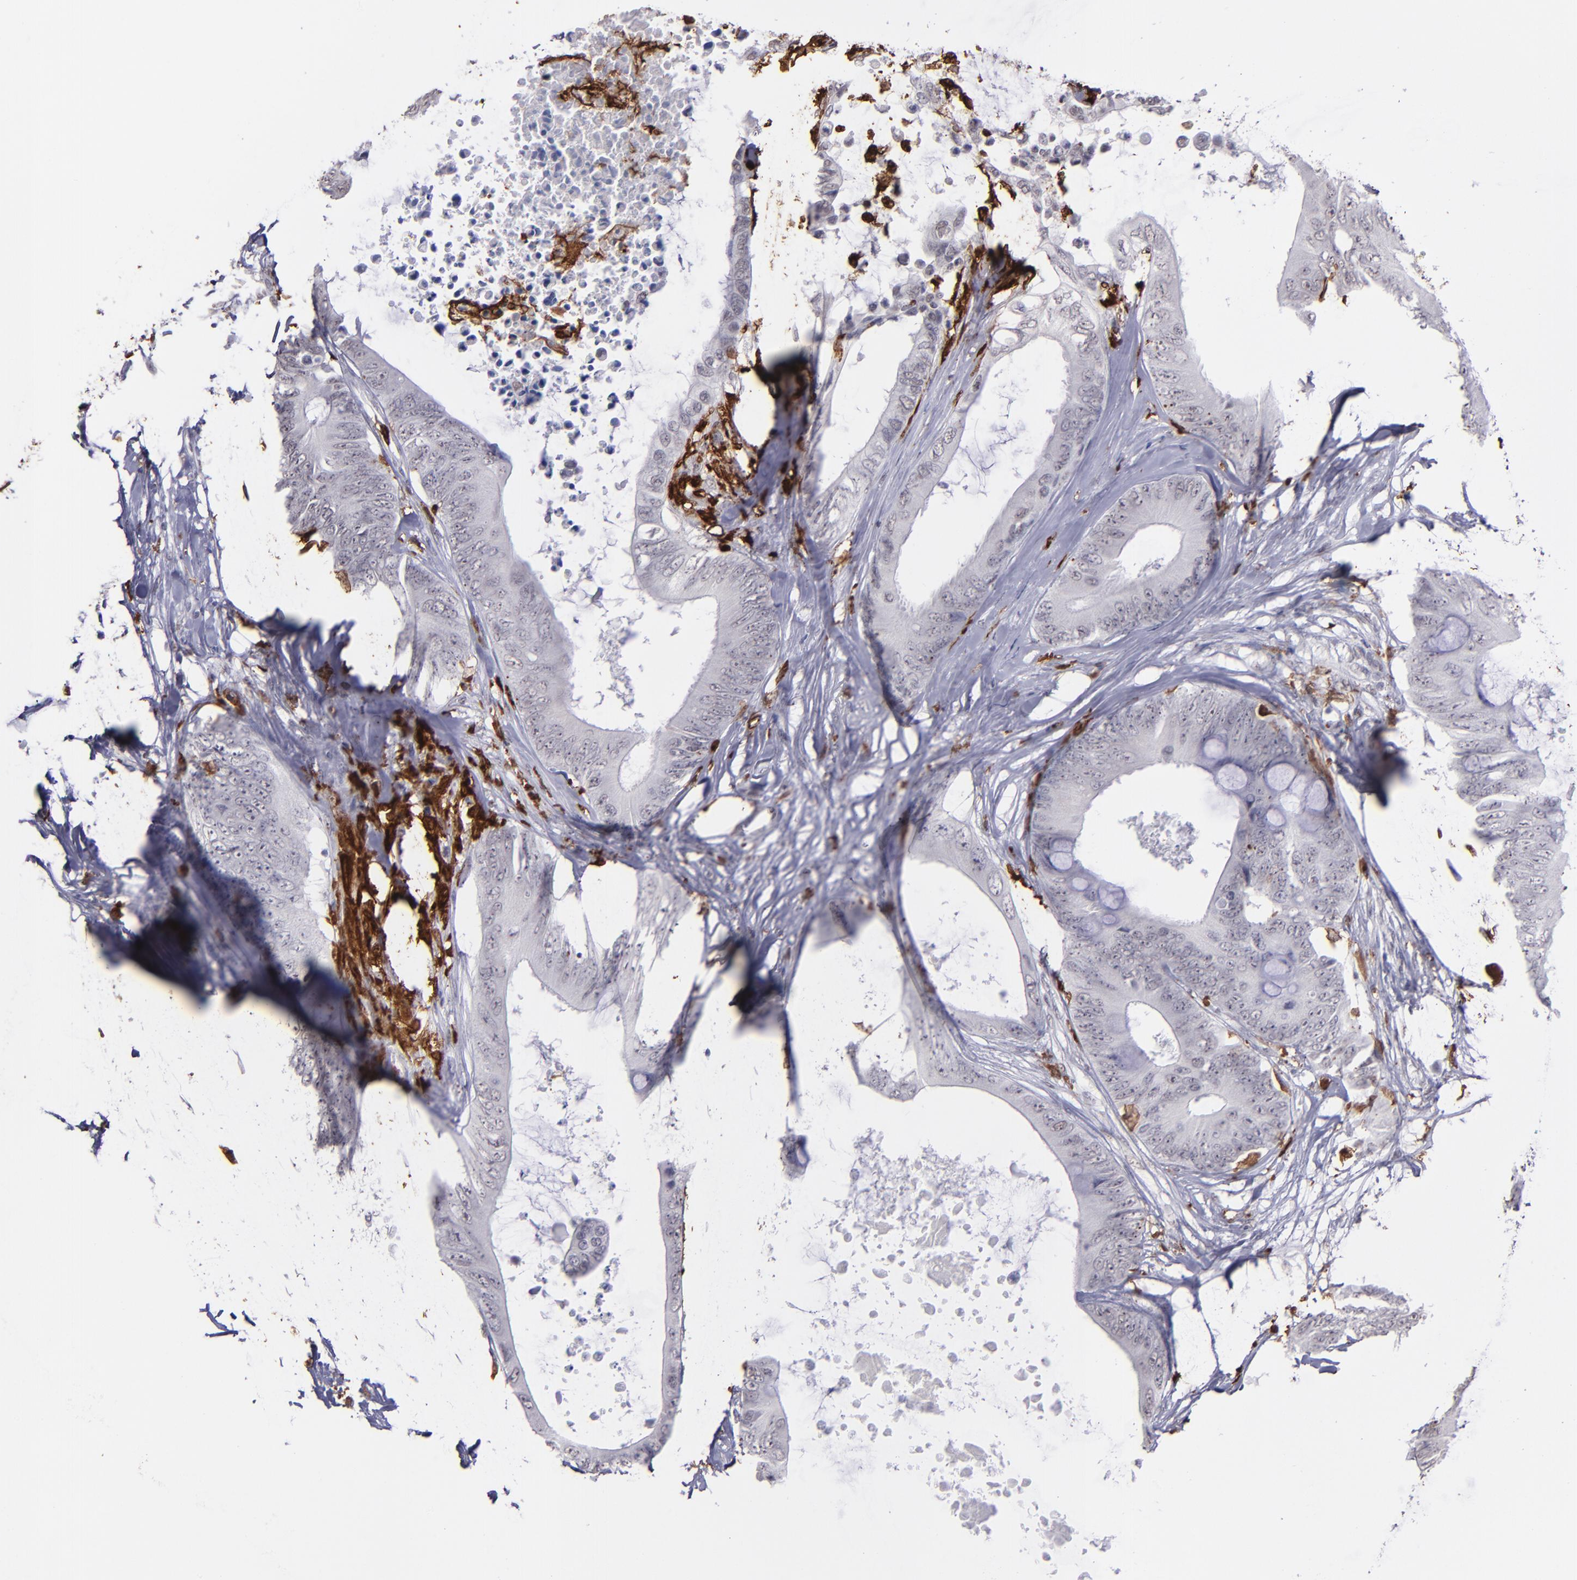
{"staining": {"intensity": "negative", "quantity": "none", "location": "none"}, "tissue": "colorectal cancer", "cell_type": "Tumor cells", "image_type": "cancer", "snomed": [{"axis": "morphology", "description": "Normal tissue, NOS"}, {"axis": "morphology", "description": "Adenocarcinoma, NOS"}, {"axis": "topography", "description": "Rectum"}, {"axis": "topography", "description": "Peripheral nerve tissue"}], "caption": "Immunohistochemistry (IHC) of human colorectal cancer (adenocarcinoma) exhibits no staining in tumor cells.", "gene": "NCF2", "patient": {"sex": "female", "age": 77}}